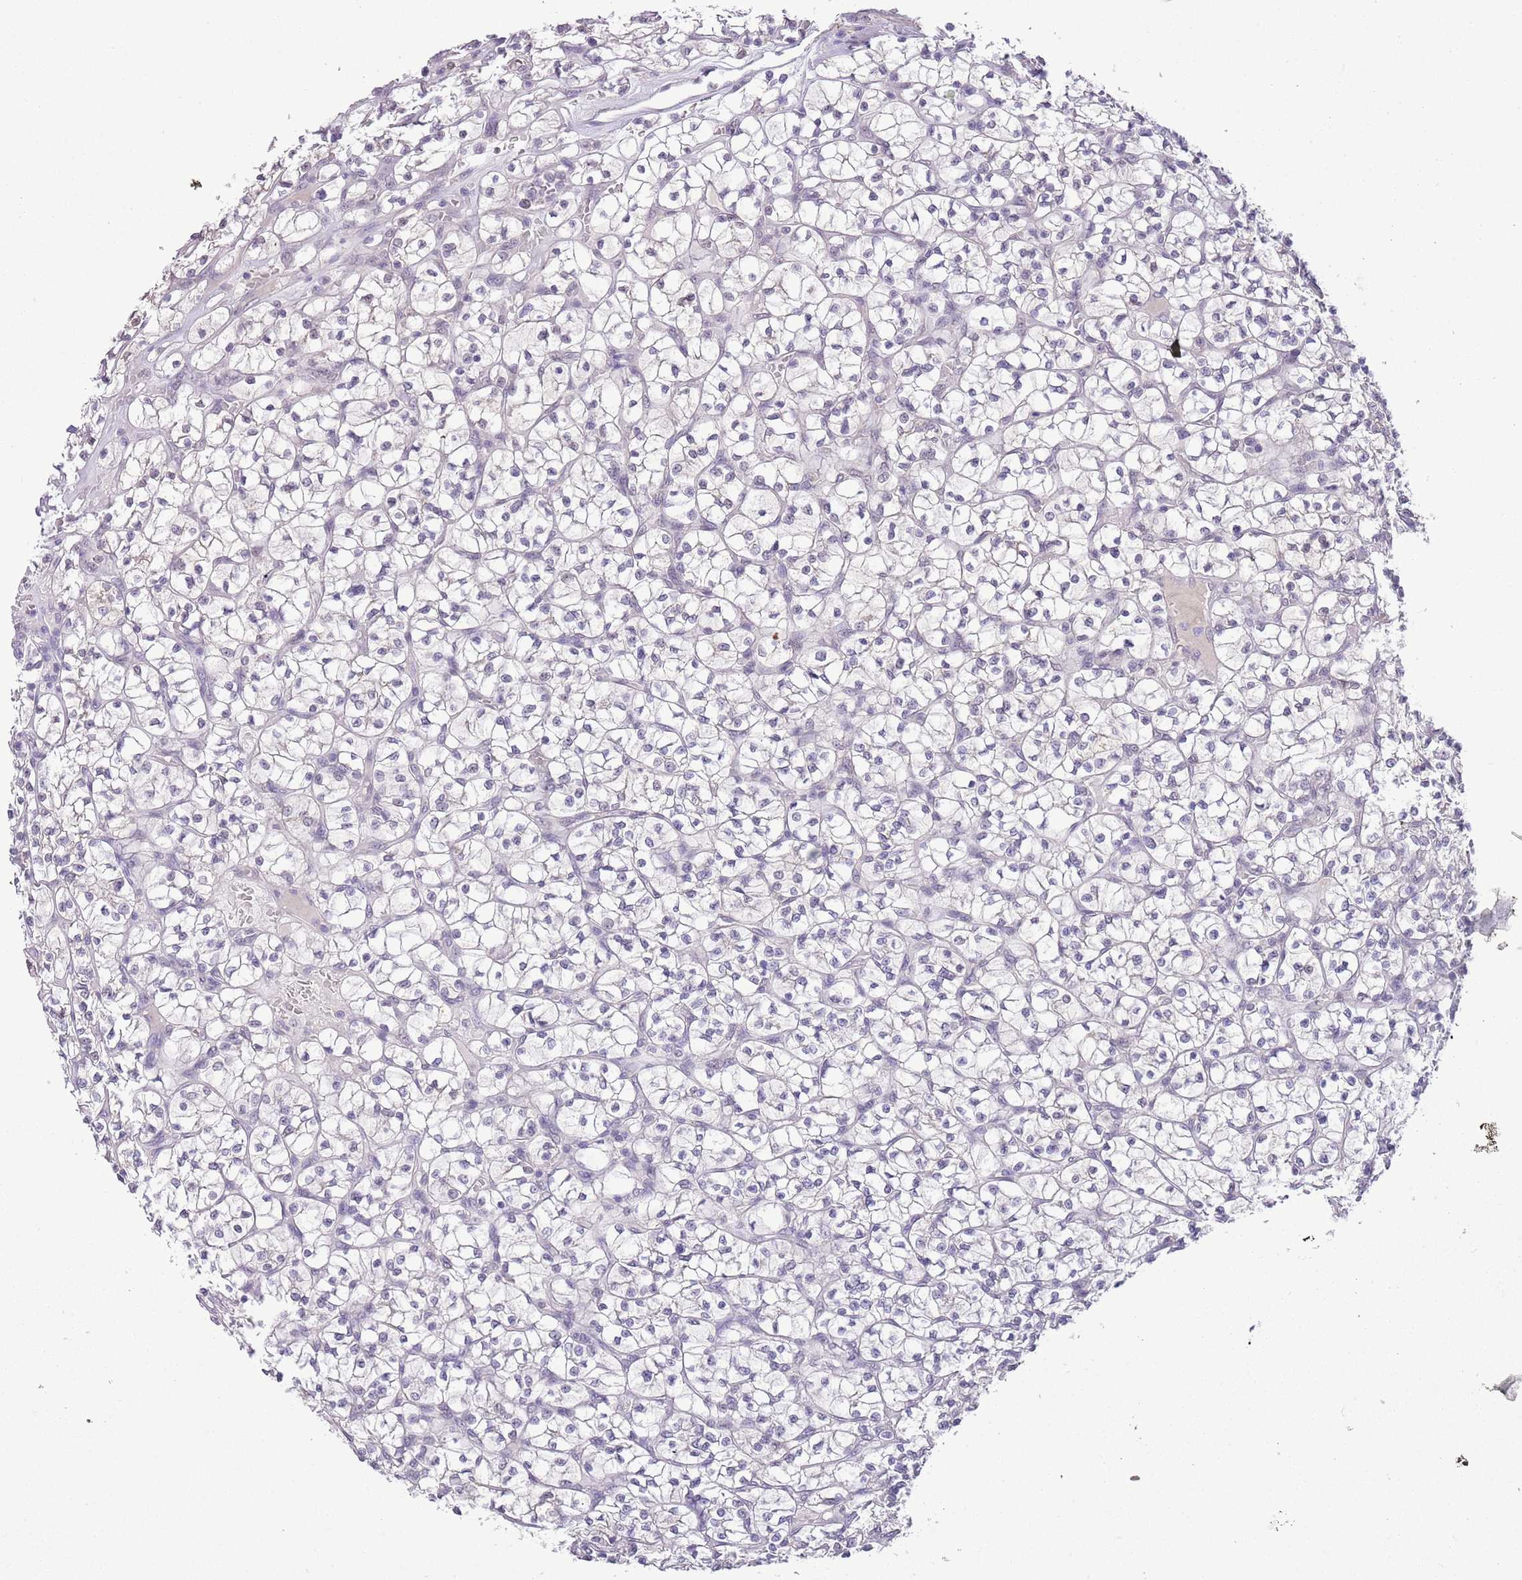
{"staining": {"intensity": "negative", "quantity": "none", "location": "none"}, "tissue": "renal cancer", "cell_type": "Tumor cells", "image_type": "cancer", "snomed": [{"axis": "morphology", "description": "Adenocarcinoma, NOS"}, {"axis": "topography", "description": "Kidney"}], "caption": "High magnification brightfield microscopy of renal cancer (adenocarcinoma) stained with DAB (3,3'-diaminobenzidine) (brown) and counterstained with hematoxylin (blue): tumor cells show no significant expression.", "gene": "MIDN", "patient": {"sex": "female", "age": 64}}